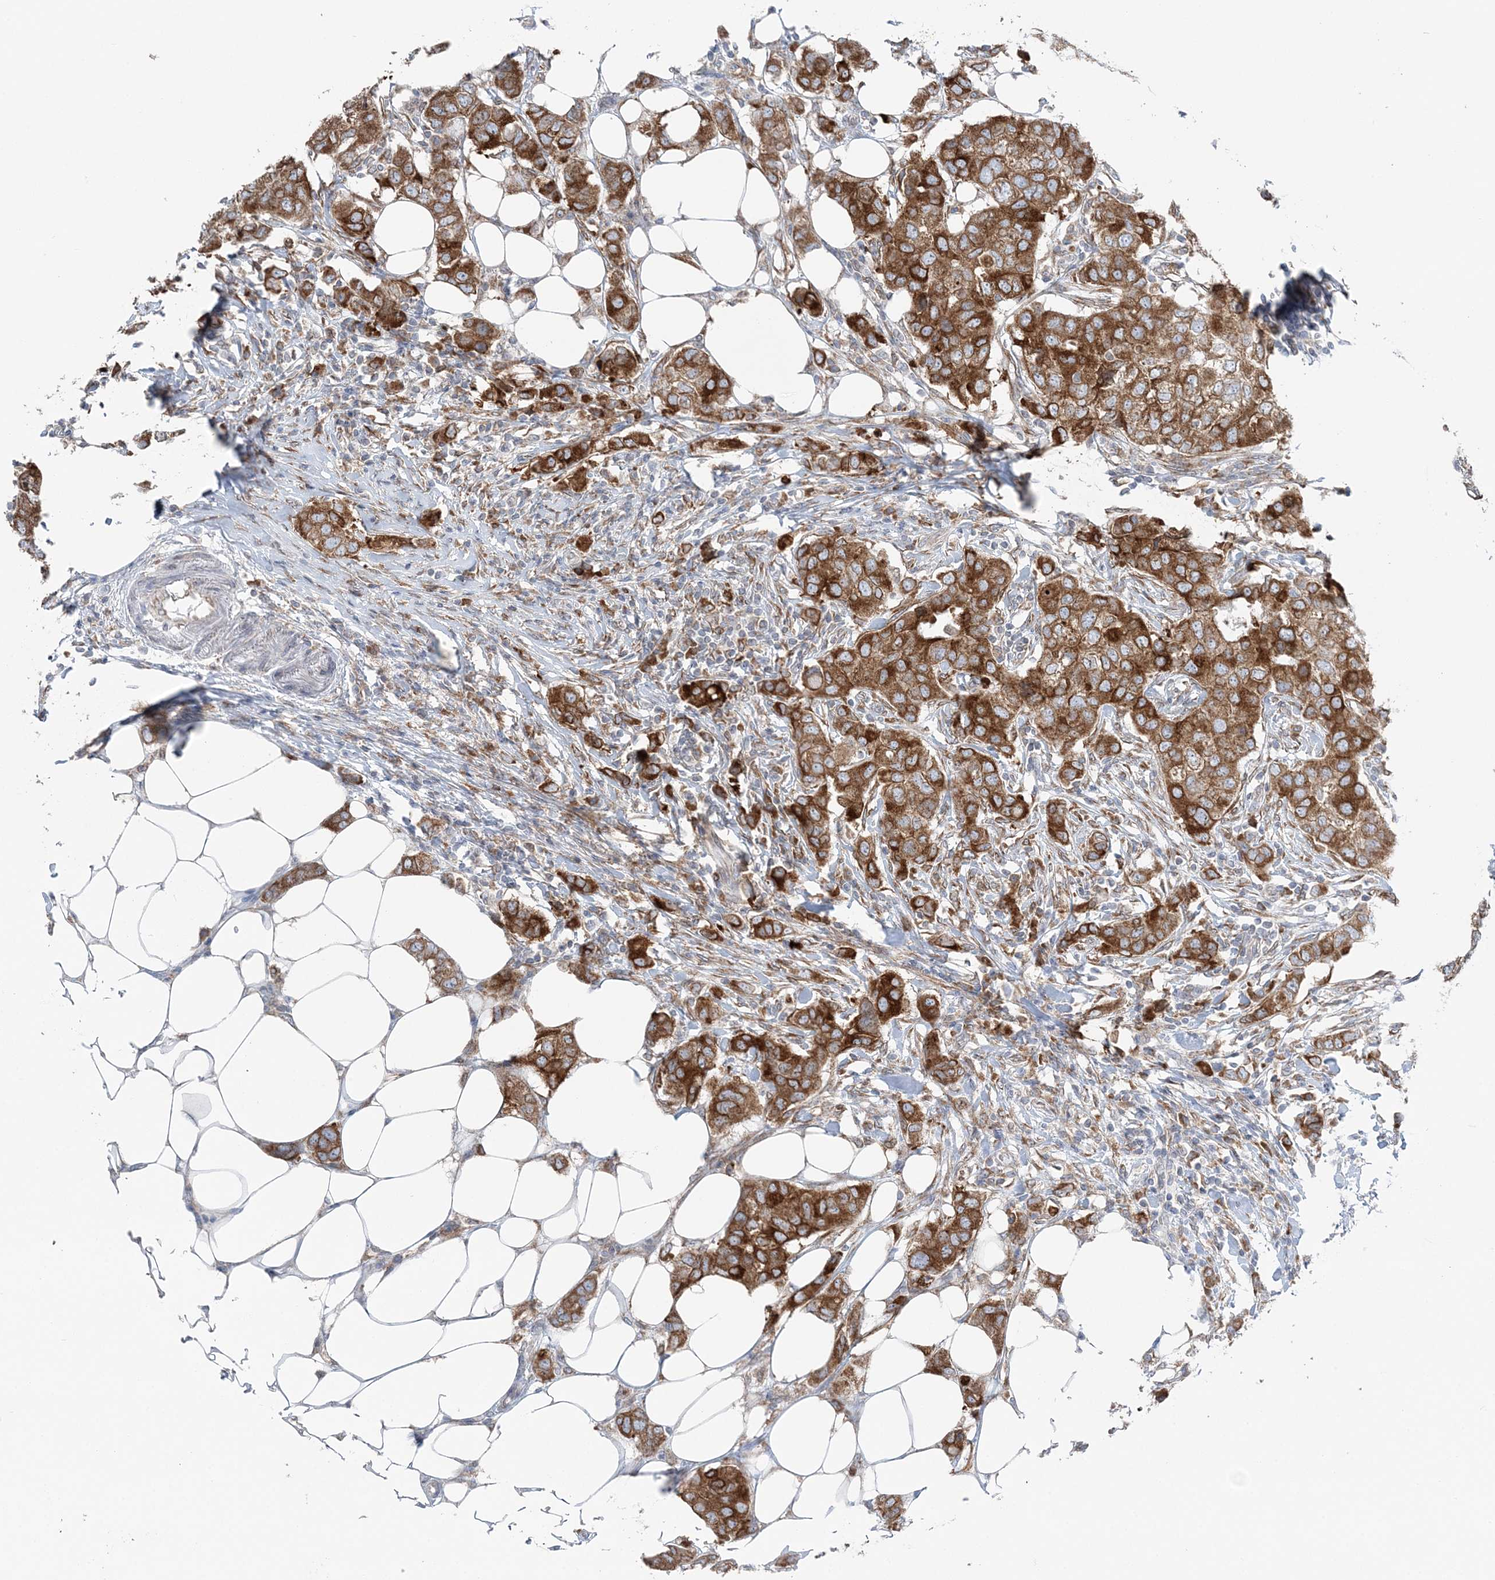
{"staining": {"intensity": "strong", "quantity": ">75%", "location": "cytoplasmic/membranous"}, "tissue": "breast cancer", "cell_type": "Tumor cells", "image_type": "cancer", "snomed": [{"axis": "morphology", "description": "Duct carcinoma"}, {"axis": "topography", "description": "Breast"}], "caption": "Breast cancer (infiltrating ductal carcinoma) was stained to show a protein in brown. There is high levels of strong cytoplasmic/membranous expression in approximately >75% of tumor cells.", "gene": "TMED10", "patient": {"sex": "female", "age": 50}}